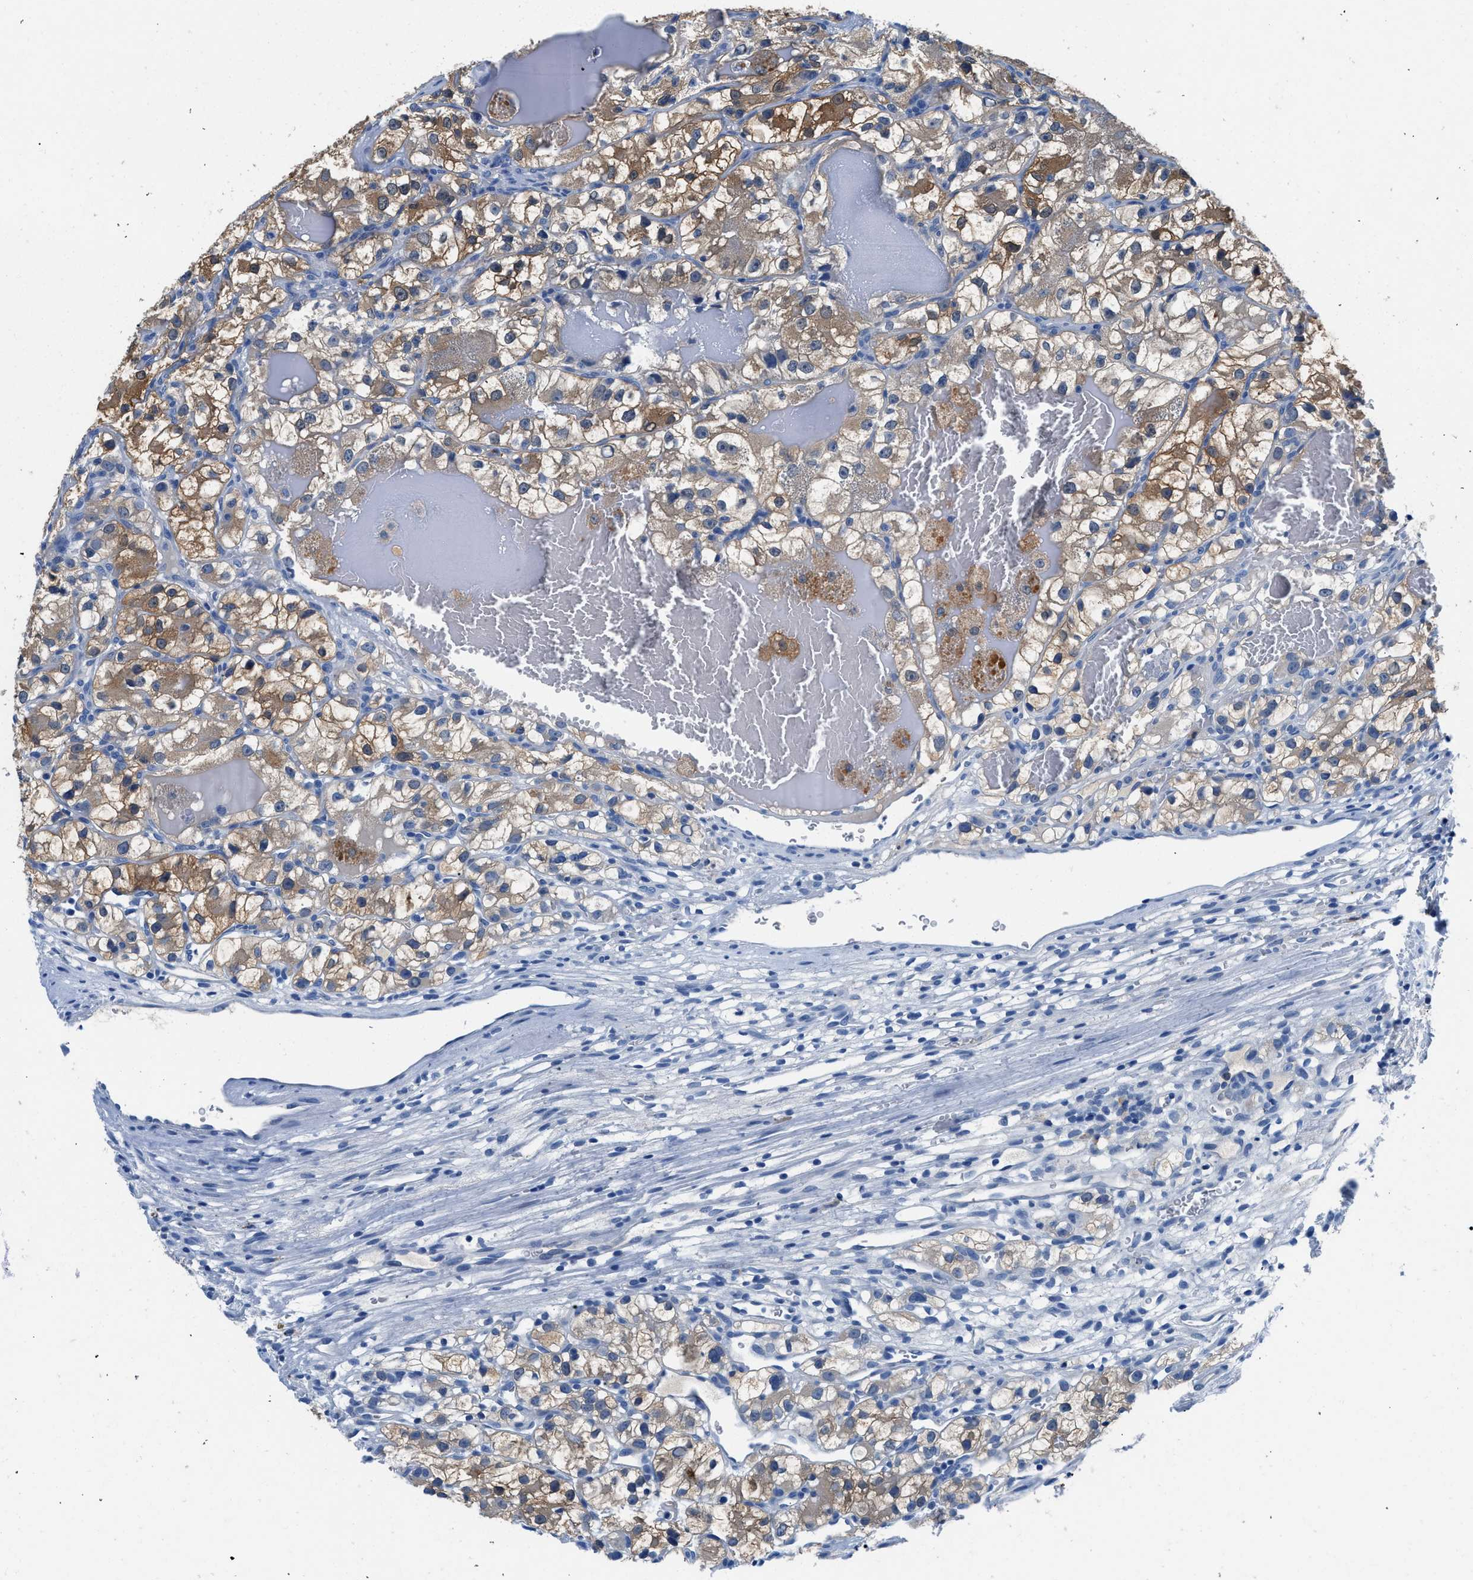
{"staining": {"intensity": "moderate", "quantity": ">75%", "location": "cytoplasmic/membranous"}, "tissue": "renal cancer", "cell_type": "Tumor cells", "image_type": "cancer", "snomed": [{"axis": "morphology", "description": "Adenocarcinoma, NOS"}, {"axis": "topography", "description": "Kidney"}], "caption": "A brown stain labels moderate cytoplasmic/membranous expression of a protein in human adenocarcinoma (renal) tumor cells. The protein is stained brown, and the nuclei are stained in blue (DAB (3,3'-diaminobenzidine) IHC with brightfield microscopy, high magnification).", "gene": "FADS6", "patient": {"sex": "female", "age": 57}}